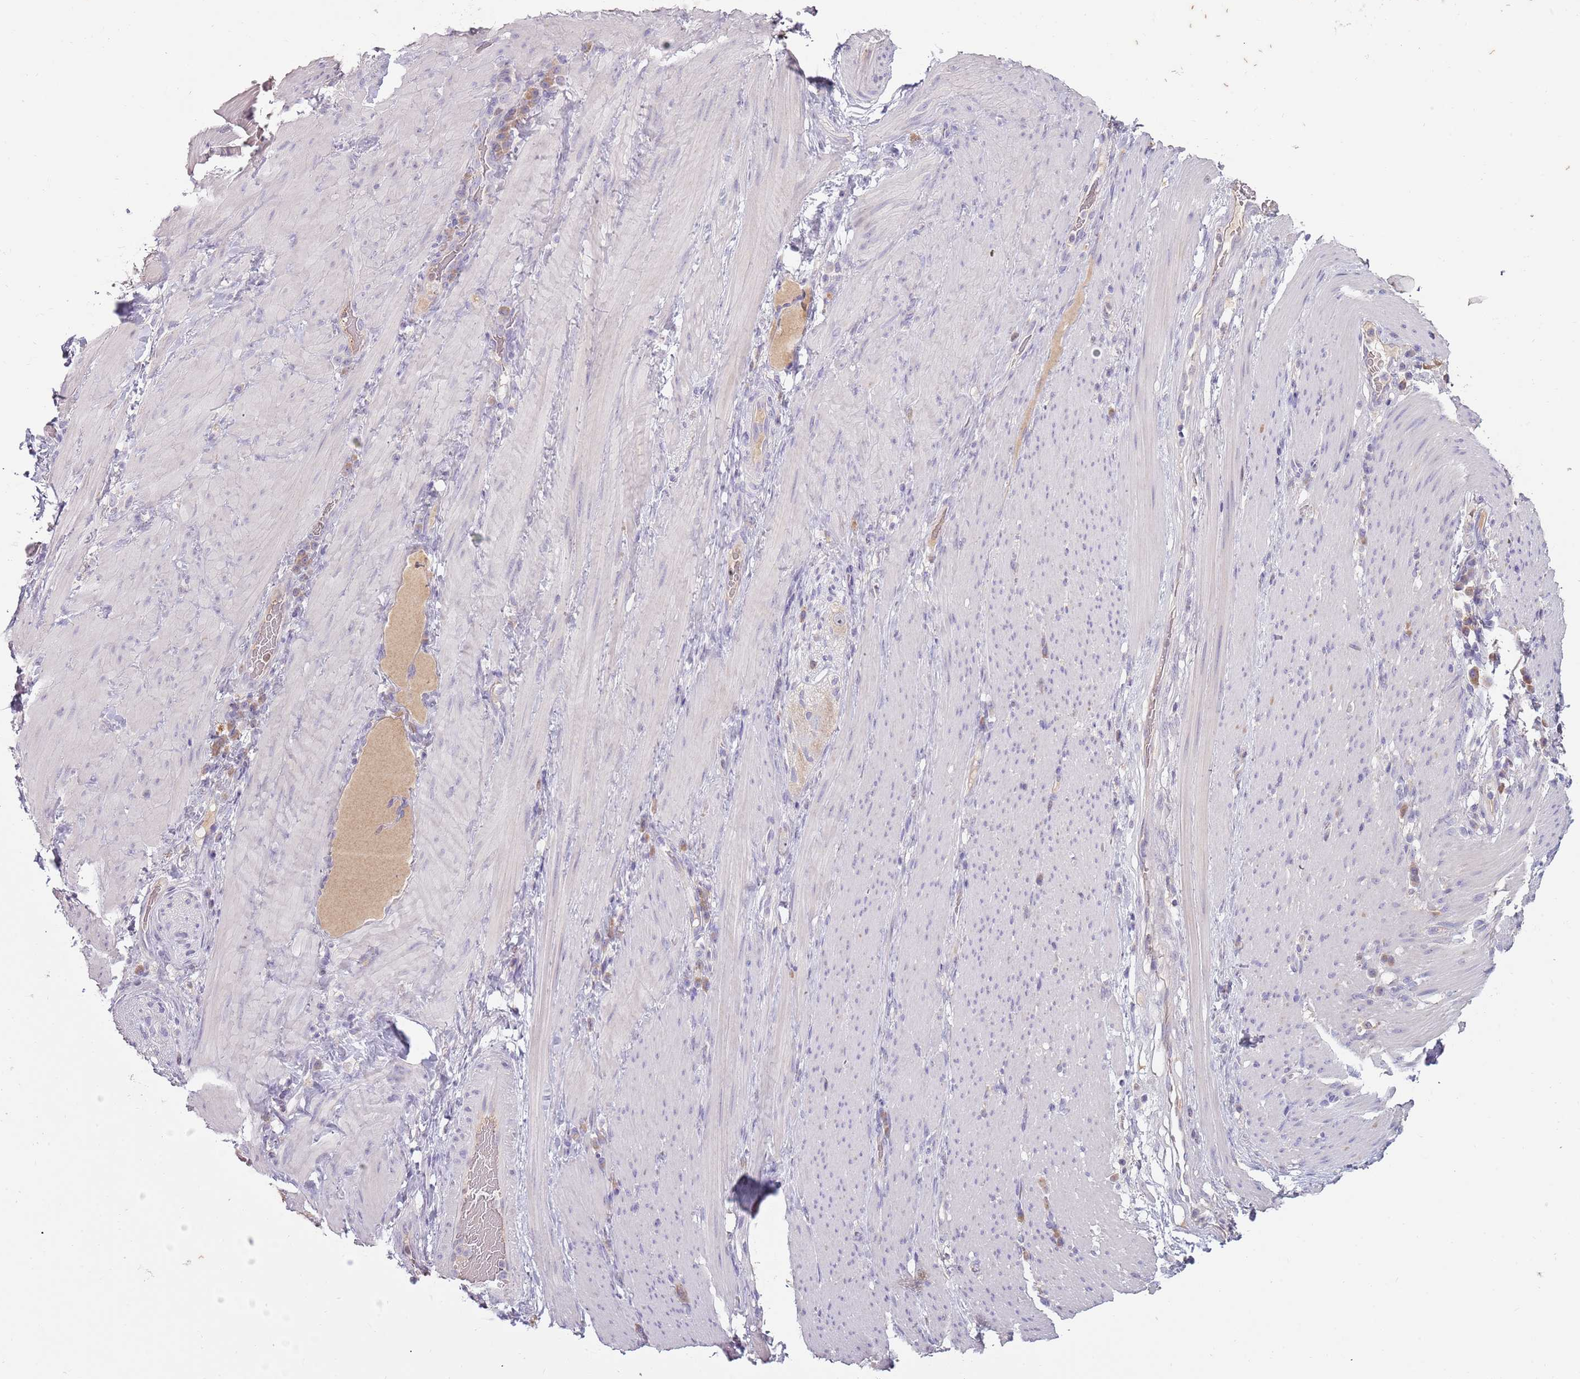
{"staining": {"intensity": "negative", "quantity": "none", "location": "none"}, "tissue": "stomach cancer", "cell_type": "Tumor cells", "image_type": "cancer", "snomed": [{"axis": "morphology", "description": "Normal tissue, NOS"}, {"axis": "morphology", "description": "Adenocarcinoma, NOS"}, {"axis": "topography", "description": "Stomach"}], "caption": "The immunohistochemistry (IHC) histopathology image has no significant staining in tumor cells of stomach cancer (adenocarcinoma) tissue.", "gene": "SYS1", "patient": {"sex": "female", "age": 64}}